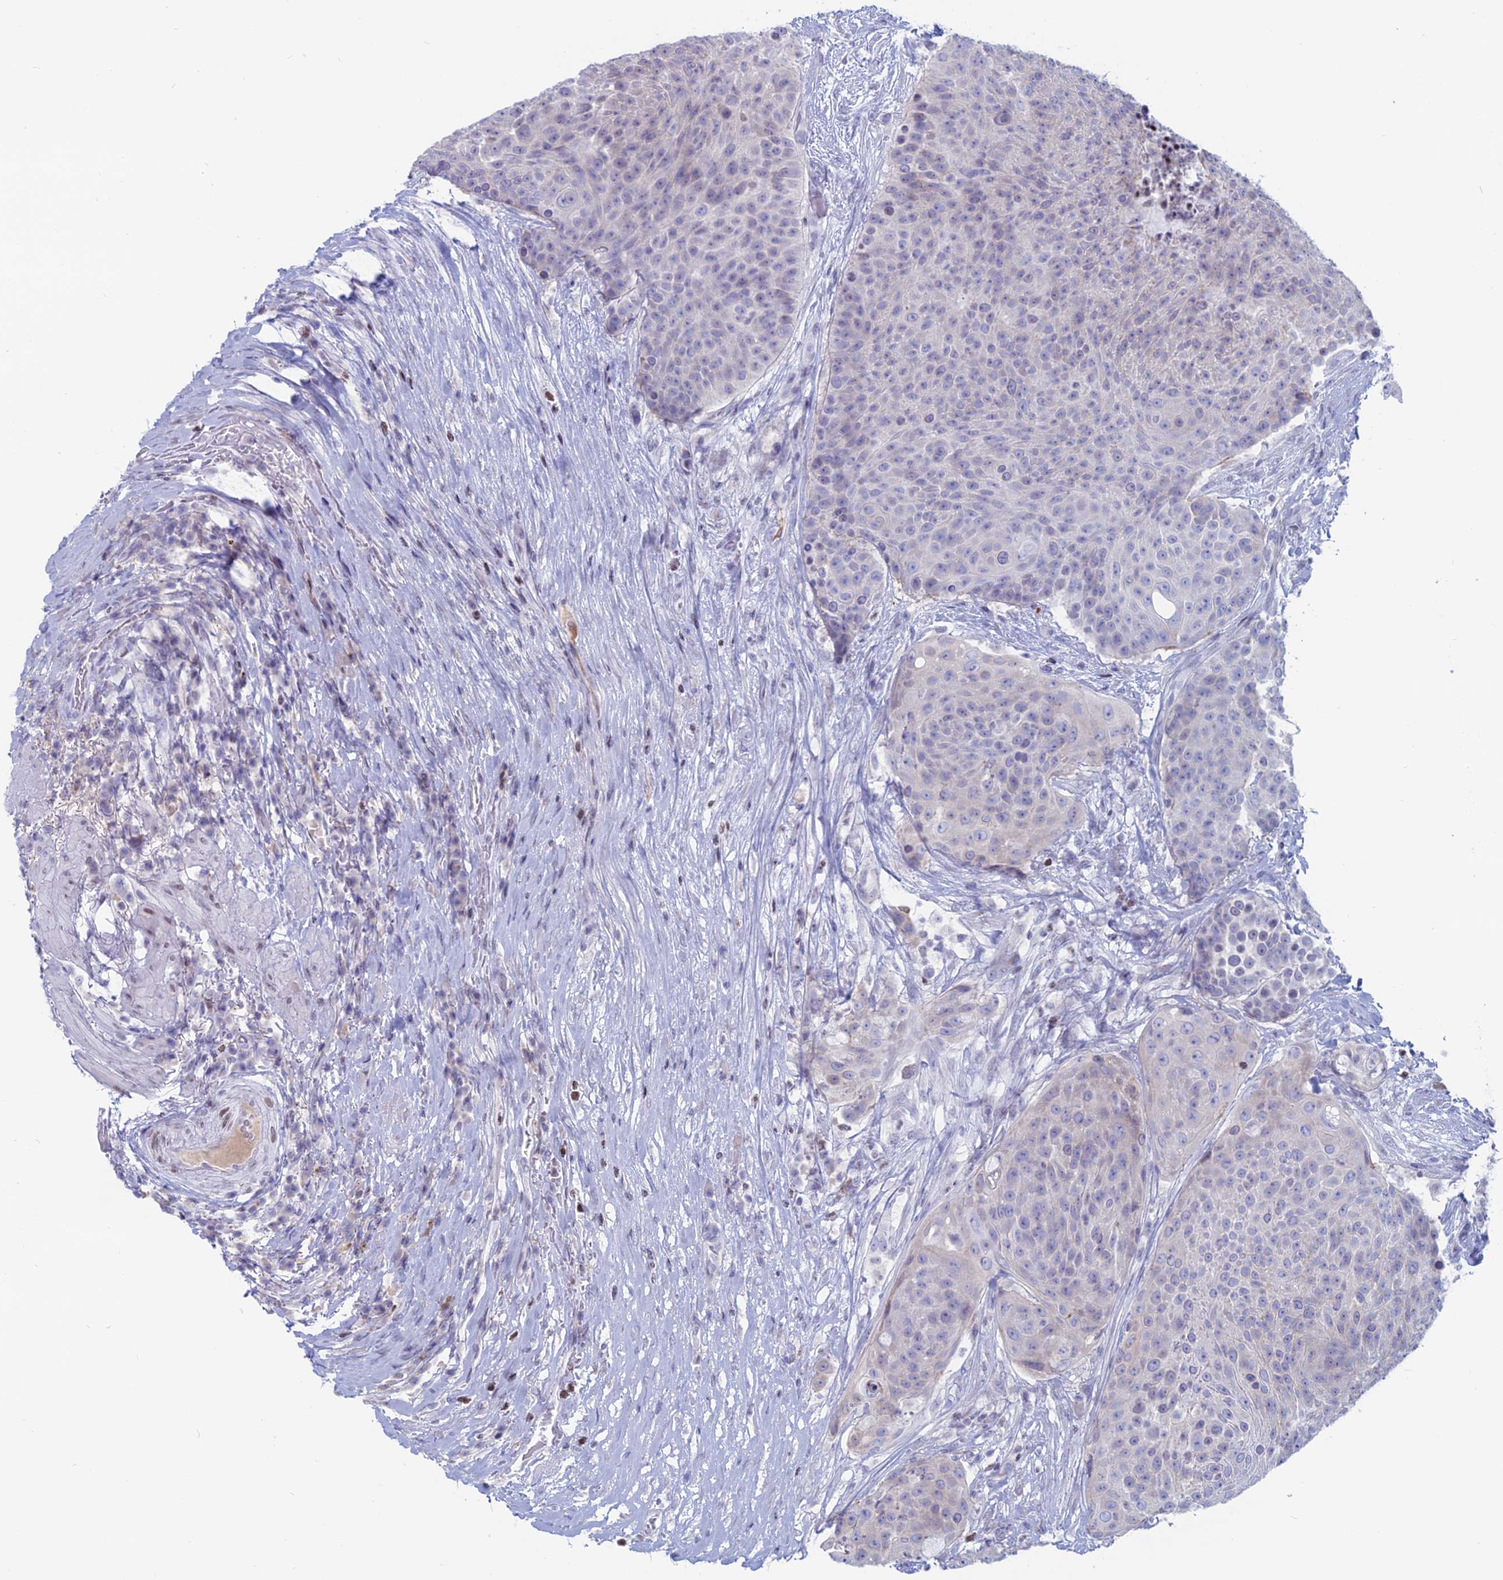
{"staining": {"intensity": "negative", "quantity": "none", "location": "none"}, "tissue": "urothelial cancer", "cell_type": "Tumor cells", "image_type": "cancer", "snomed": [{"axis": "morphology", "description": "Urothelial carcinoma, High grade"}, {"axis": "topography", "description": "Urinary bladder"}], "caption": "Human high-grade urothelial carcinoma stained for a protein using IHC shows no positivity in tumor cells.", "gene": "CERS6", "patient": {"sex": "female", "age": 63}}